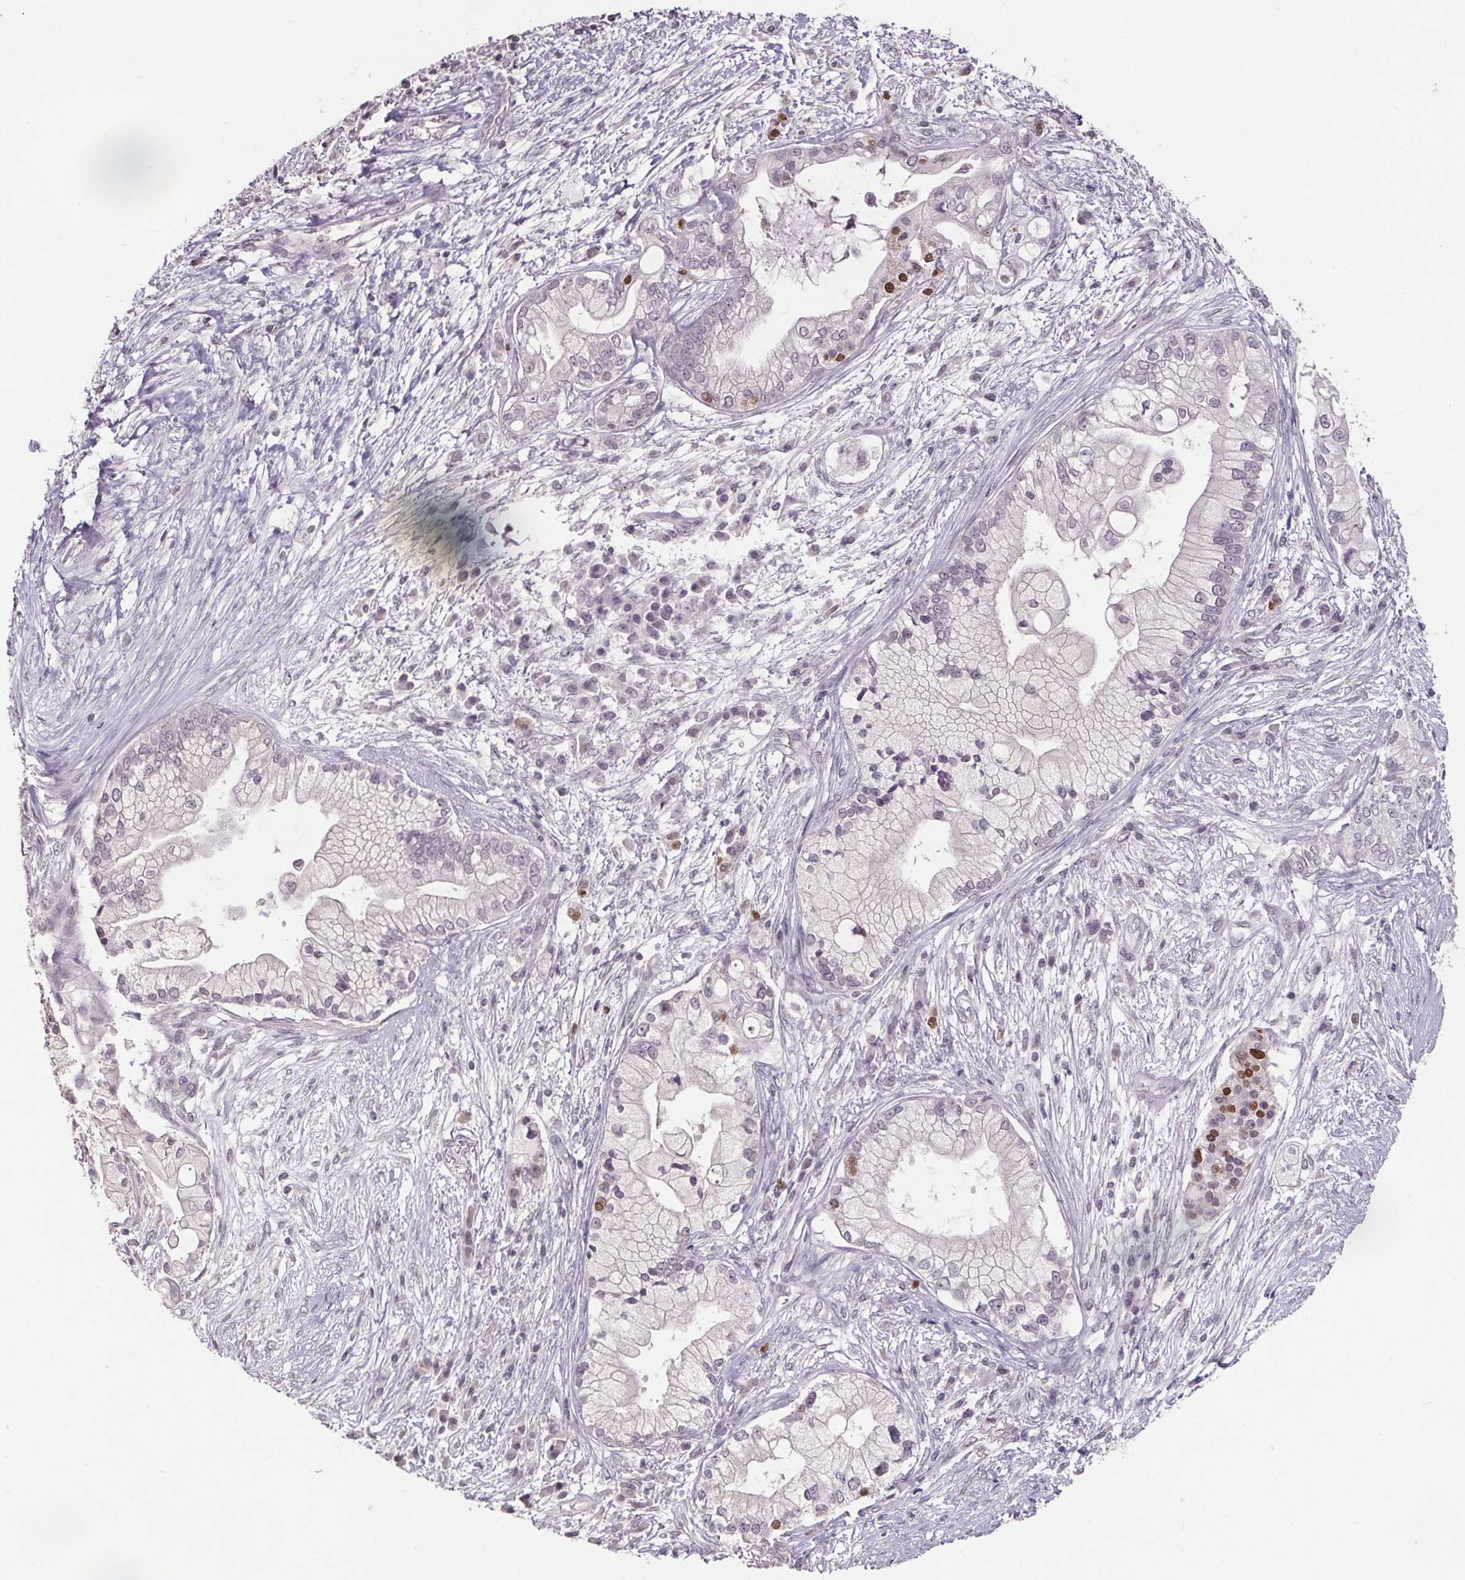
{"staining": {"intensity": "negative", "quantity": "none", "location": "none"}, "tissue": "pancreatic cancer", "cell_type": "Tumor cells", "image_type": "cancer", "snomed": [{"axis": "morphology", "description": "Adenocarcinoma, NOS"}, {"axis": "topography", "description": "Pancreas"}], "caption": "Tumor cells show no significant staining in pancreatic adenocarcinoma.", "gene": "NKX6-1", "patient": {"sex": "female", "age": 69}}